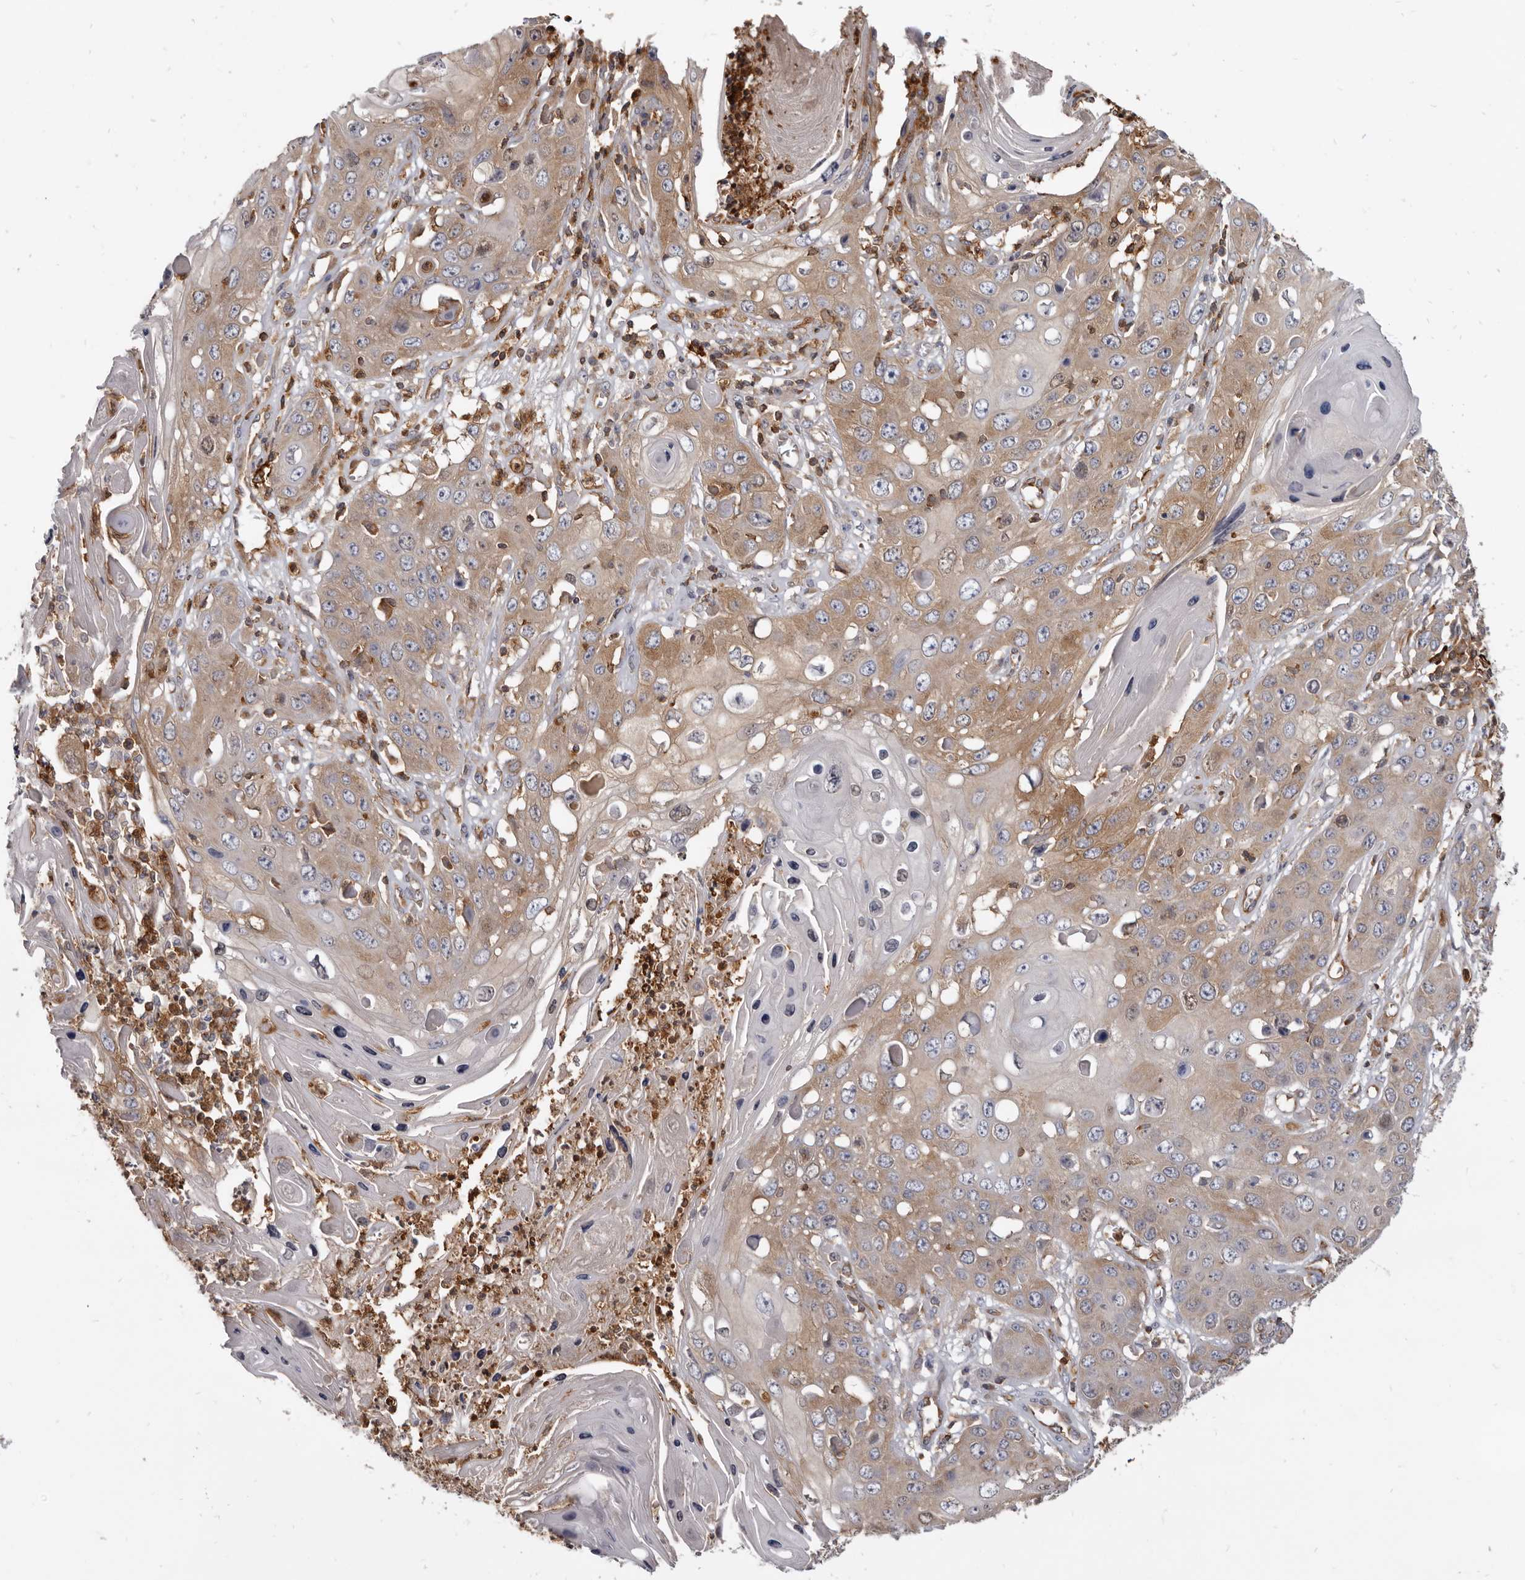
{"staining": {"intensity": "moderate", "quantity": ">75%", "location": "cytoplasmic/membranous"}, "tissue": "skin cancer", "cell_type": "Tumor cells", "image_type": "cancer", "snomed": [{"axis": "morphology", "description": "Squamous cell carcinoma, NOS"}, {"axis": "topography", "description": "Skin"}], "caption": "Skin cancer tissue reveals moderate cytoplasmic/membranous expression in about >75% of tumor cells", "gene": "CBL", "patient": {"sex": "male", "age": 55}}